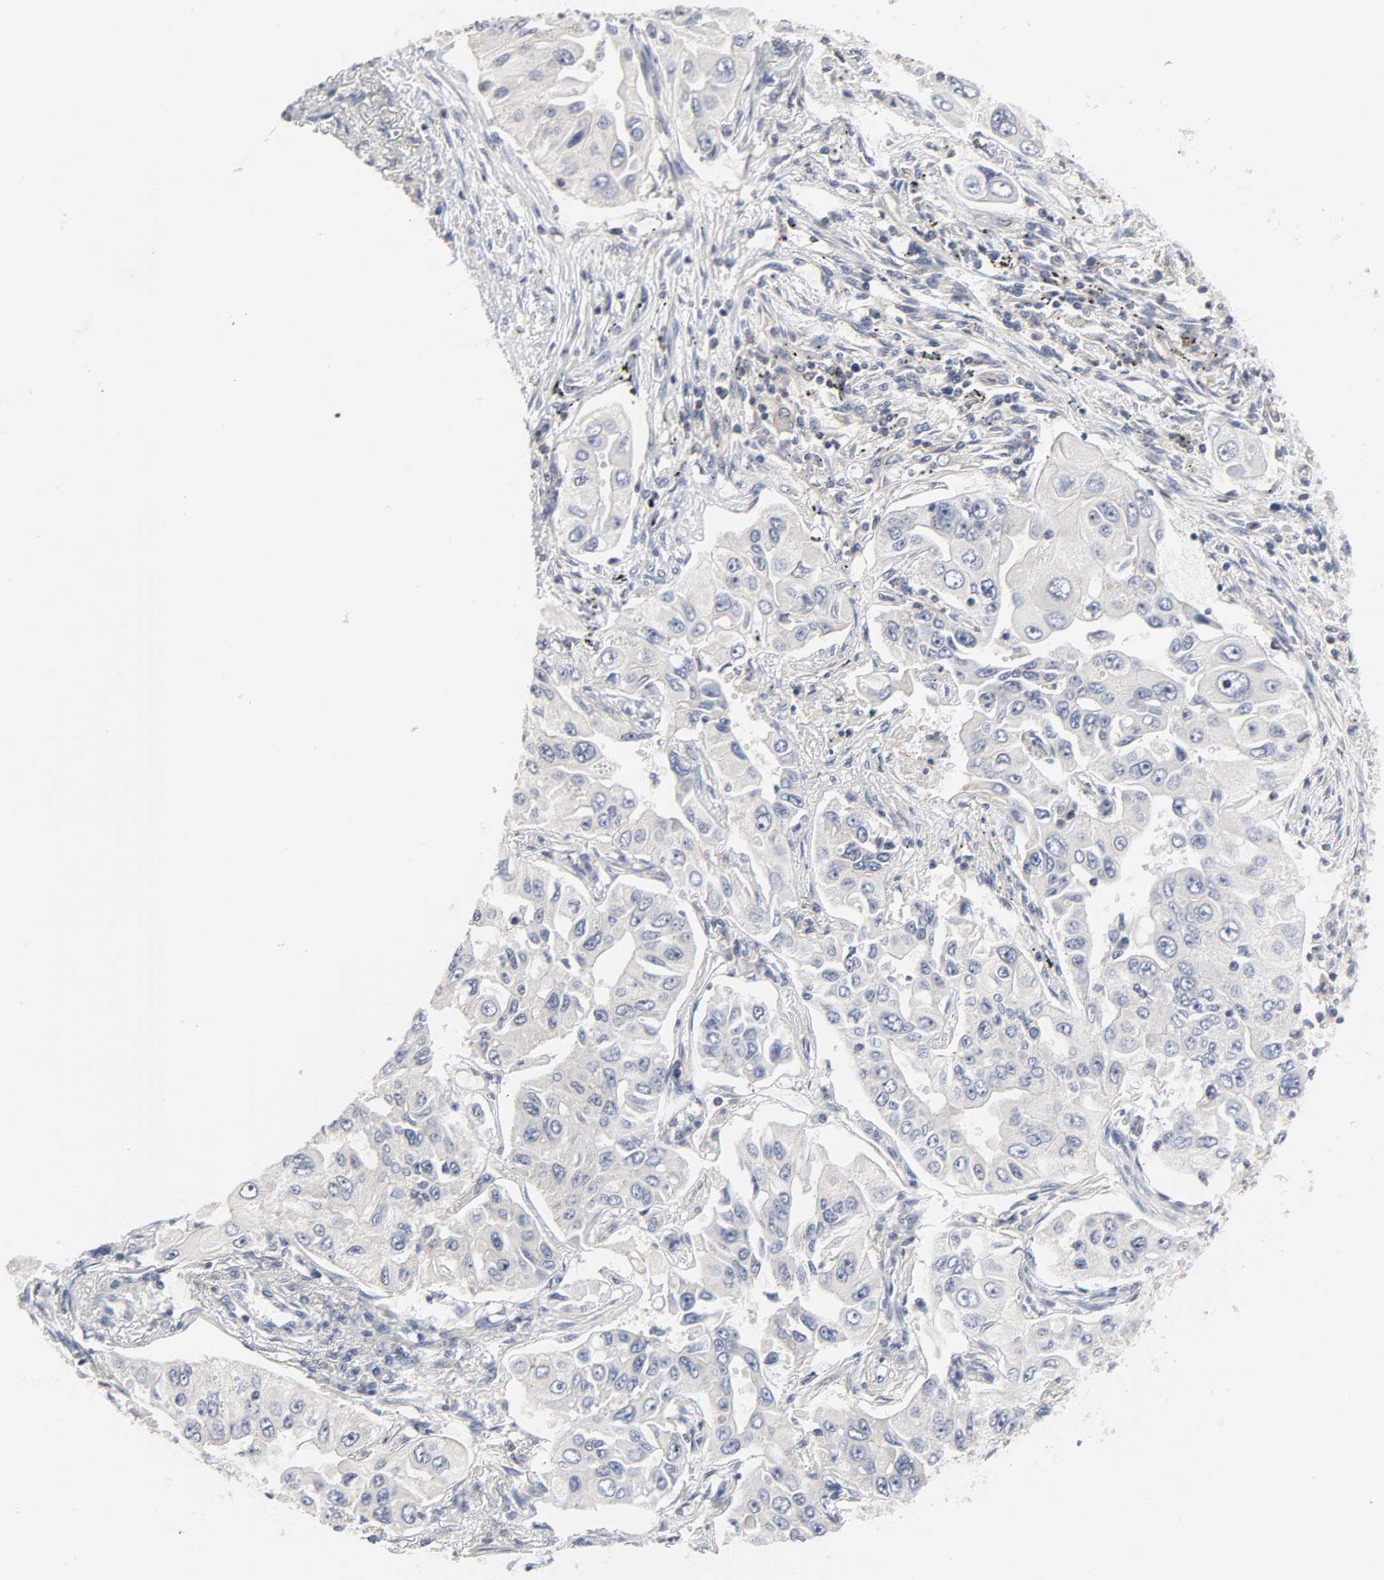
{"staining": {"intensity": "negative", "quantity": "none", "location": "none"}, "tissue": "lung cancer", "cell_type": "Tumor cells", "image_type": "cancer", "snomed": [{"axis": "morphology", "description": "Adenocarcinoma, NOS"}, {"axis": "topography", "description": "Lung"}], "caption": "An immunohistochemistry (IHC) photomicrograph of lung adenocarcinoma is shown. There is no staining in tumor cells of lung adenocarcinoma.", "gene": "DDX10", "patient": {"sex": "male", "age": 84}}